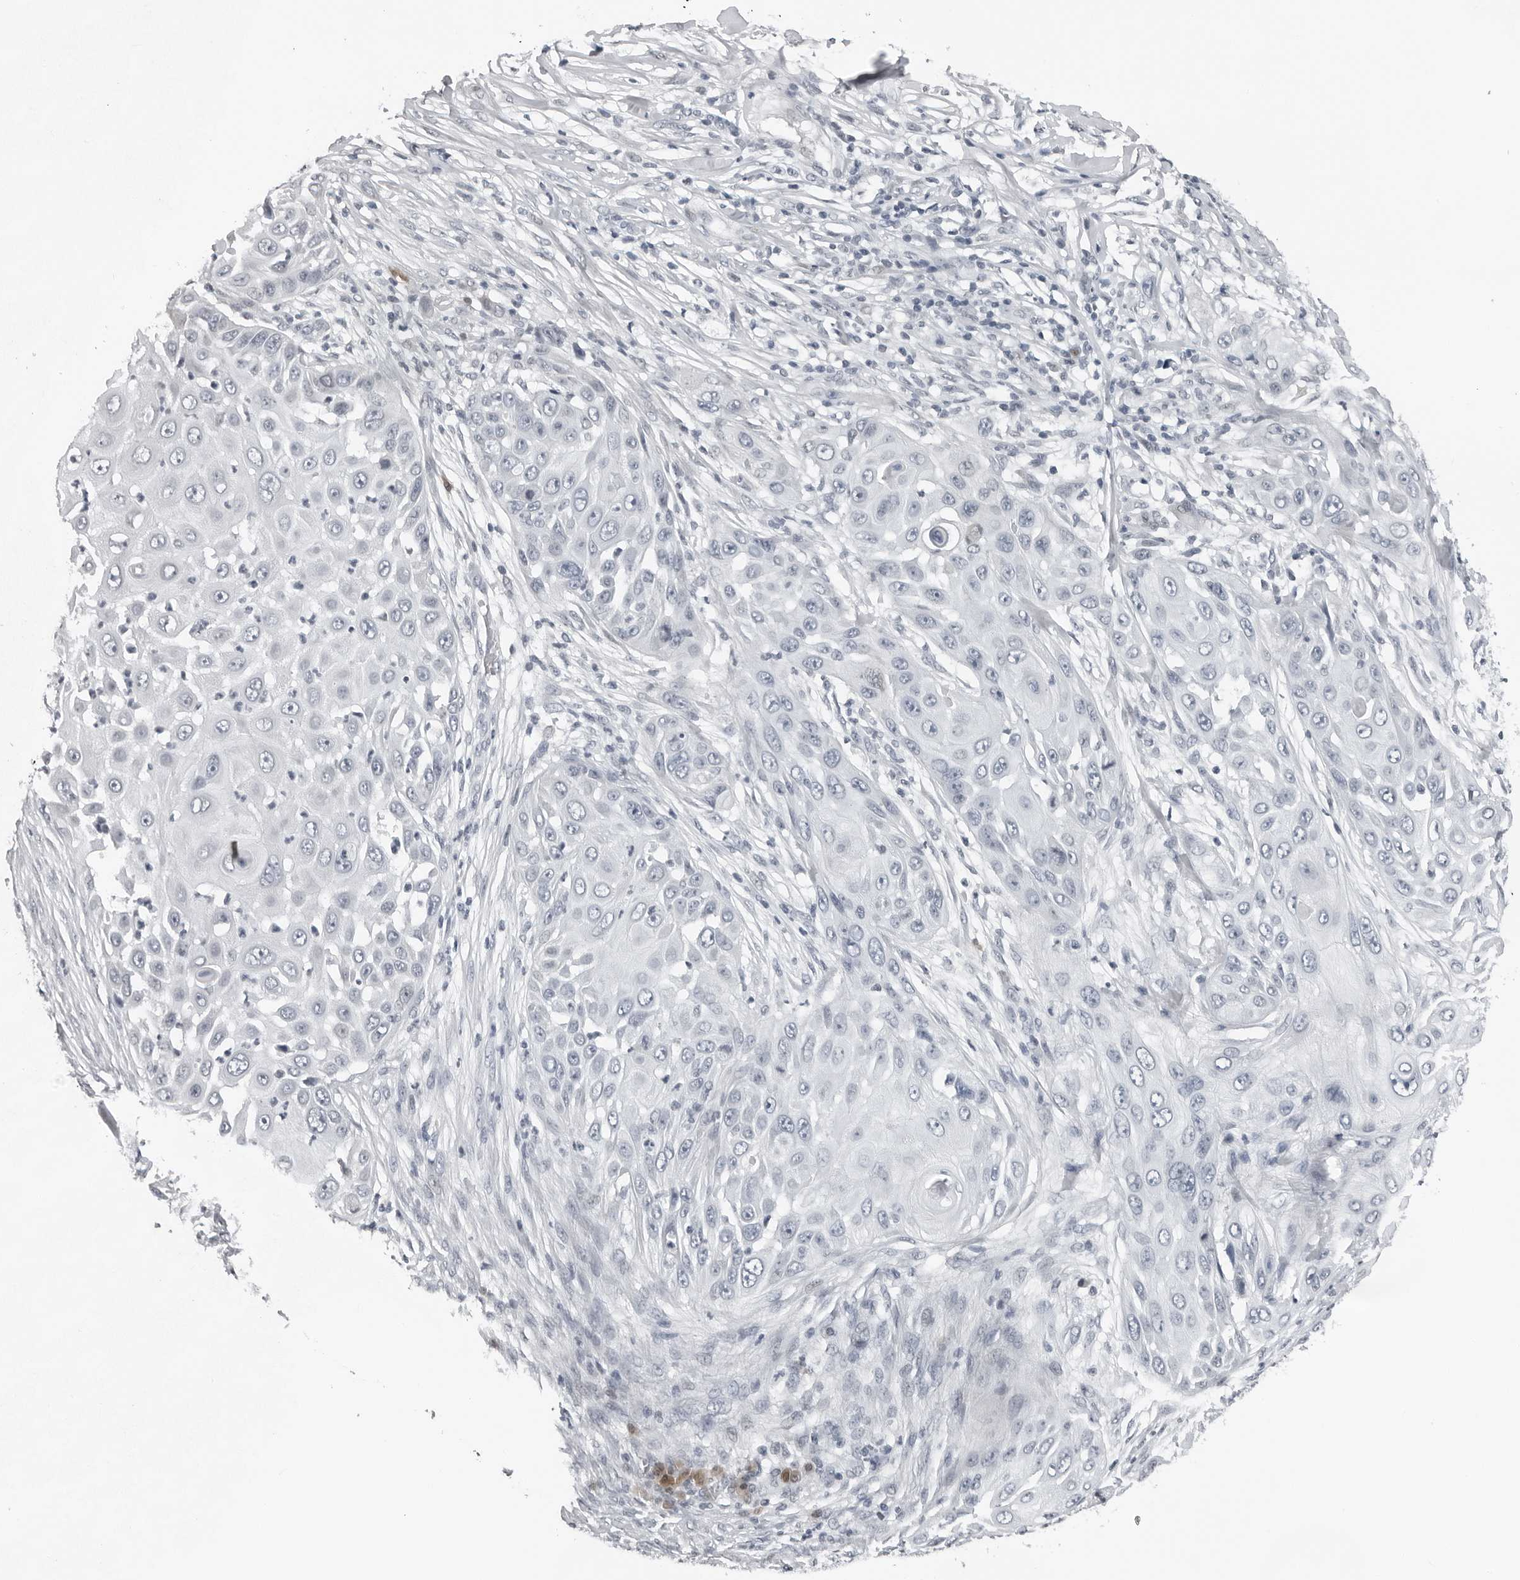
{"staining": {"intensity": "negative", "quantity": "none", "location": "none"}, "tissue": "skin cancer", "cell_type": "Tumor cells", "image_type": "cancer", "snomed": [{"axis": "morphology", "description": "Squamous cell carcinoma, NOS"}, {"axis": "topography", "description": "Skin"}], "caption": "There is no significant expression in tumor cells of skin cancer (squamous cell carcinoma). (Brightfield microscopy of DAB IHC at high magnification).", "gene": "PPP1R42", "patient": {"sex": "female", "age": 44}}